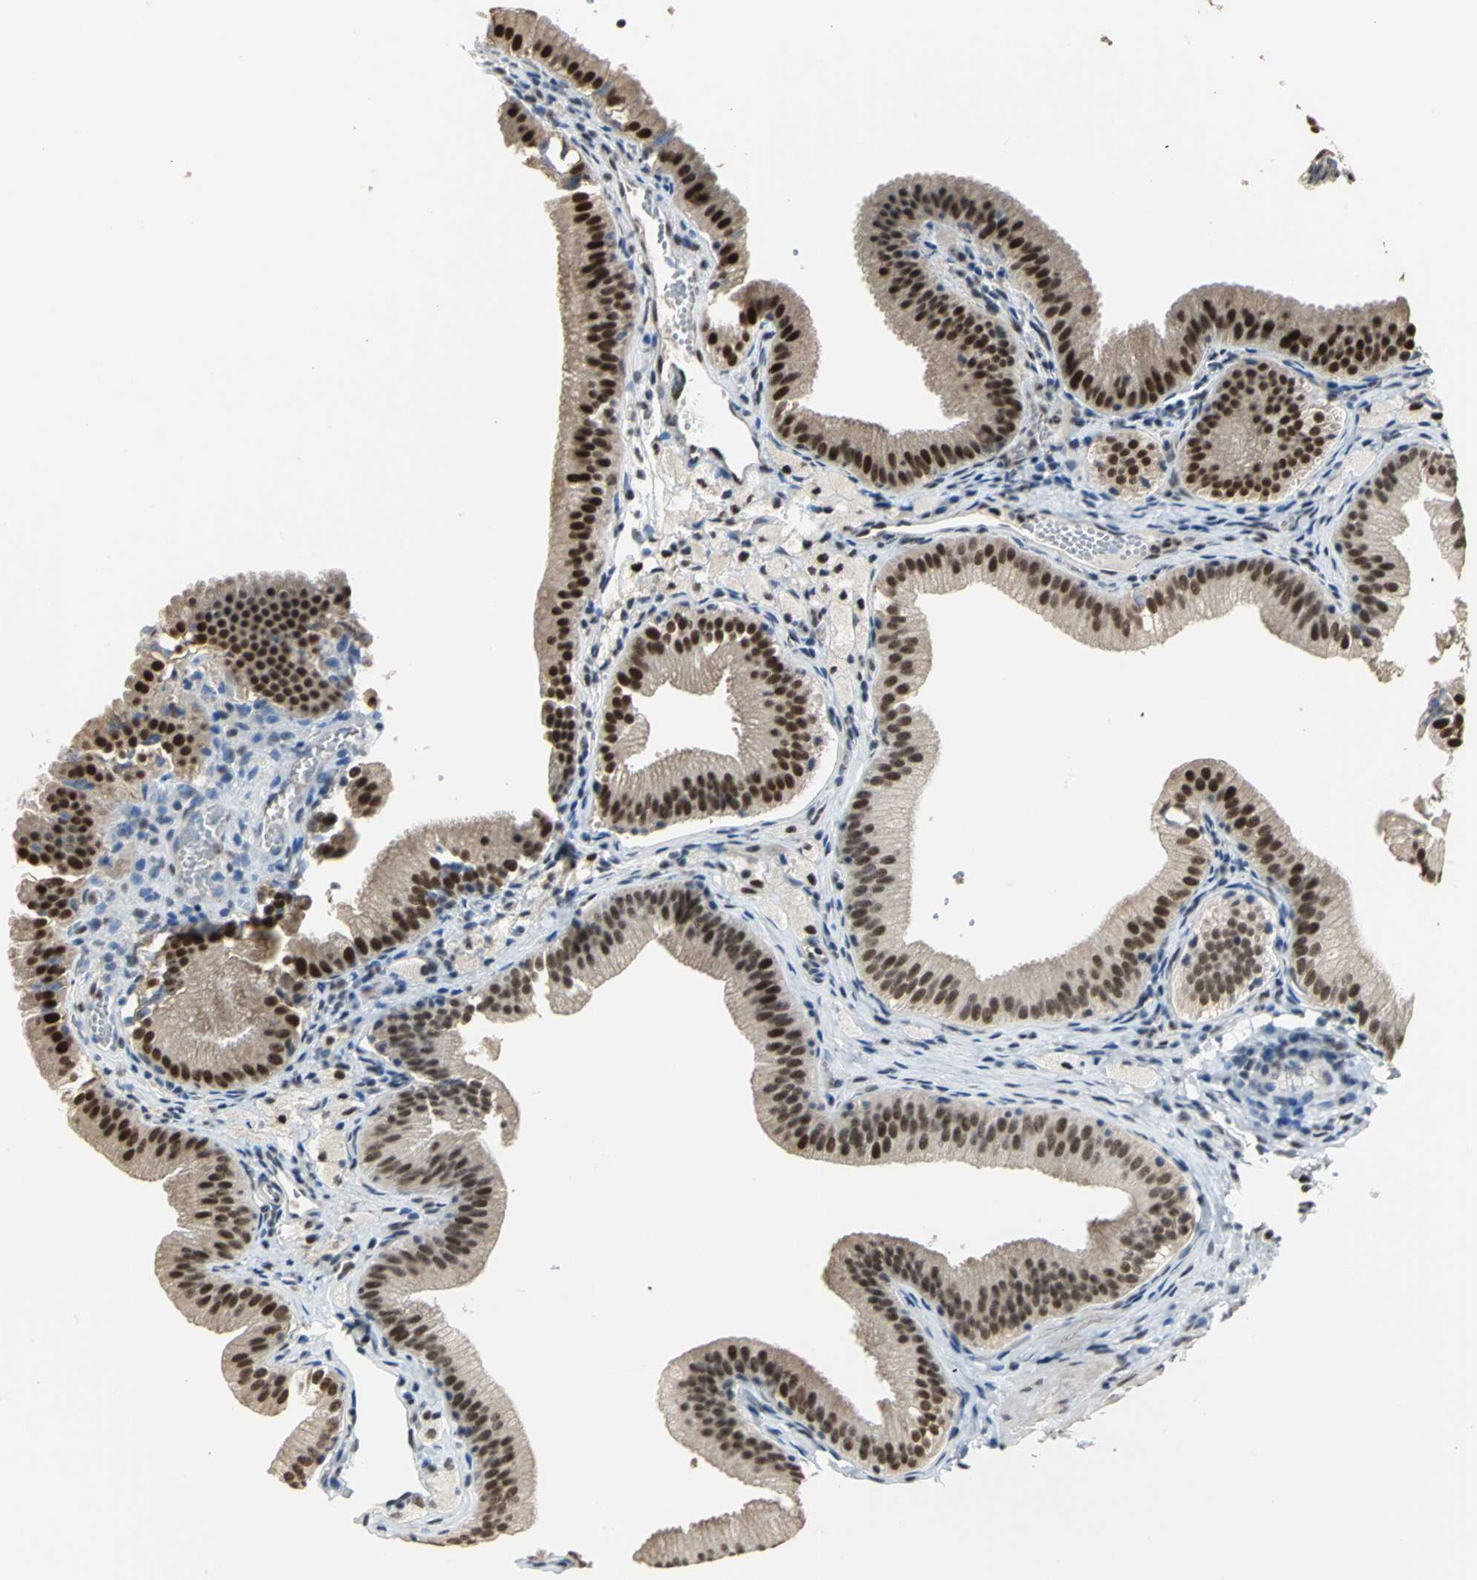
{"staining": {"intensity": "strong", "quantity": ">75%", "location": "nuclear"}, "tissue": "gallbladder", "cell_type": "Glandular cells", "image_type": "normal", "snomed": [{"axis": "morphology", "description": "Normal tissue, NOS"}, {"axis": "topography", "description": "Gallbladder"}], "caption": "Strong nuclear protein positivity is appreciated in about >75% of glandular cells in gallbladder. (DAB (3,3'-diaminobenzidine) IHC with brightfield microscopy, high magnification).", "gene": "CCDC88C", "patient": {"sex": "female", "age": 24}}